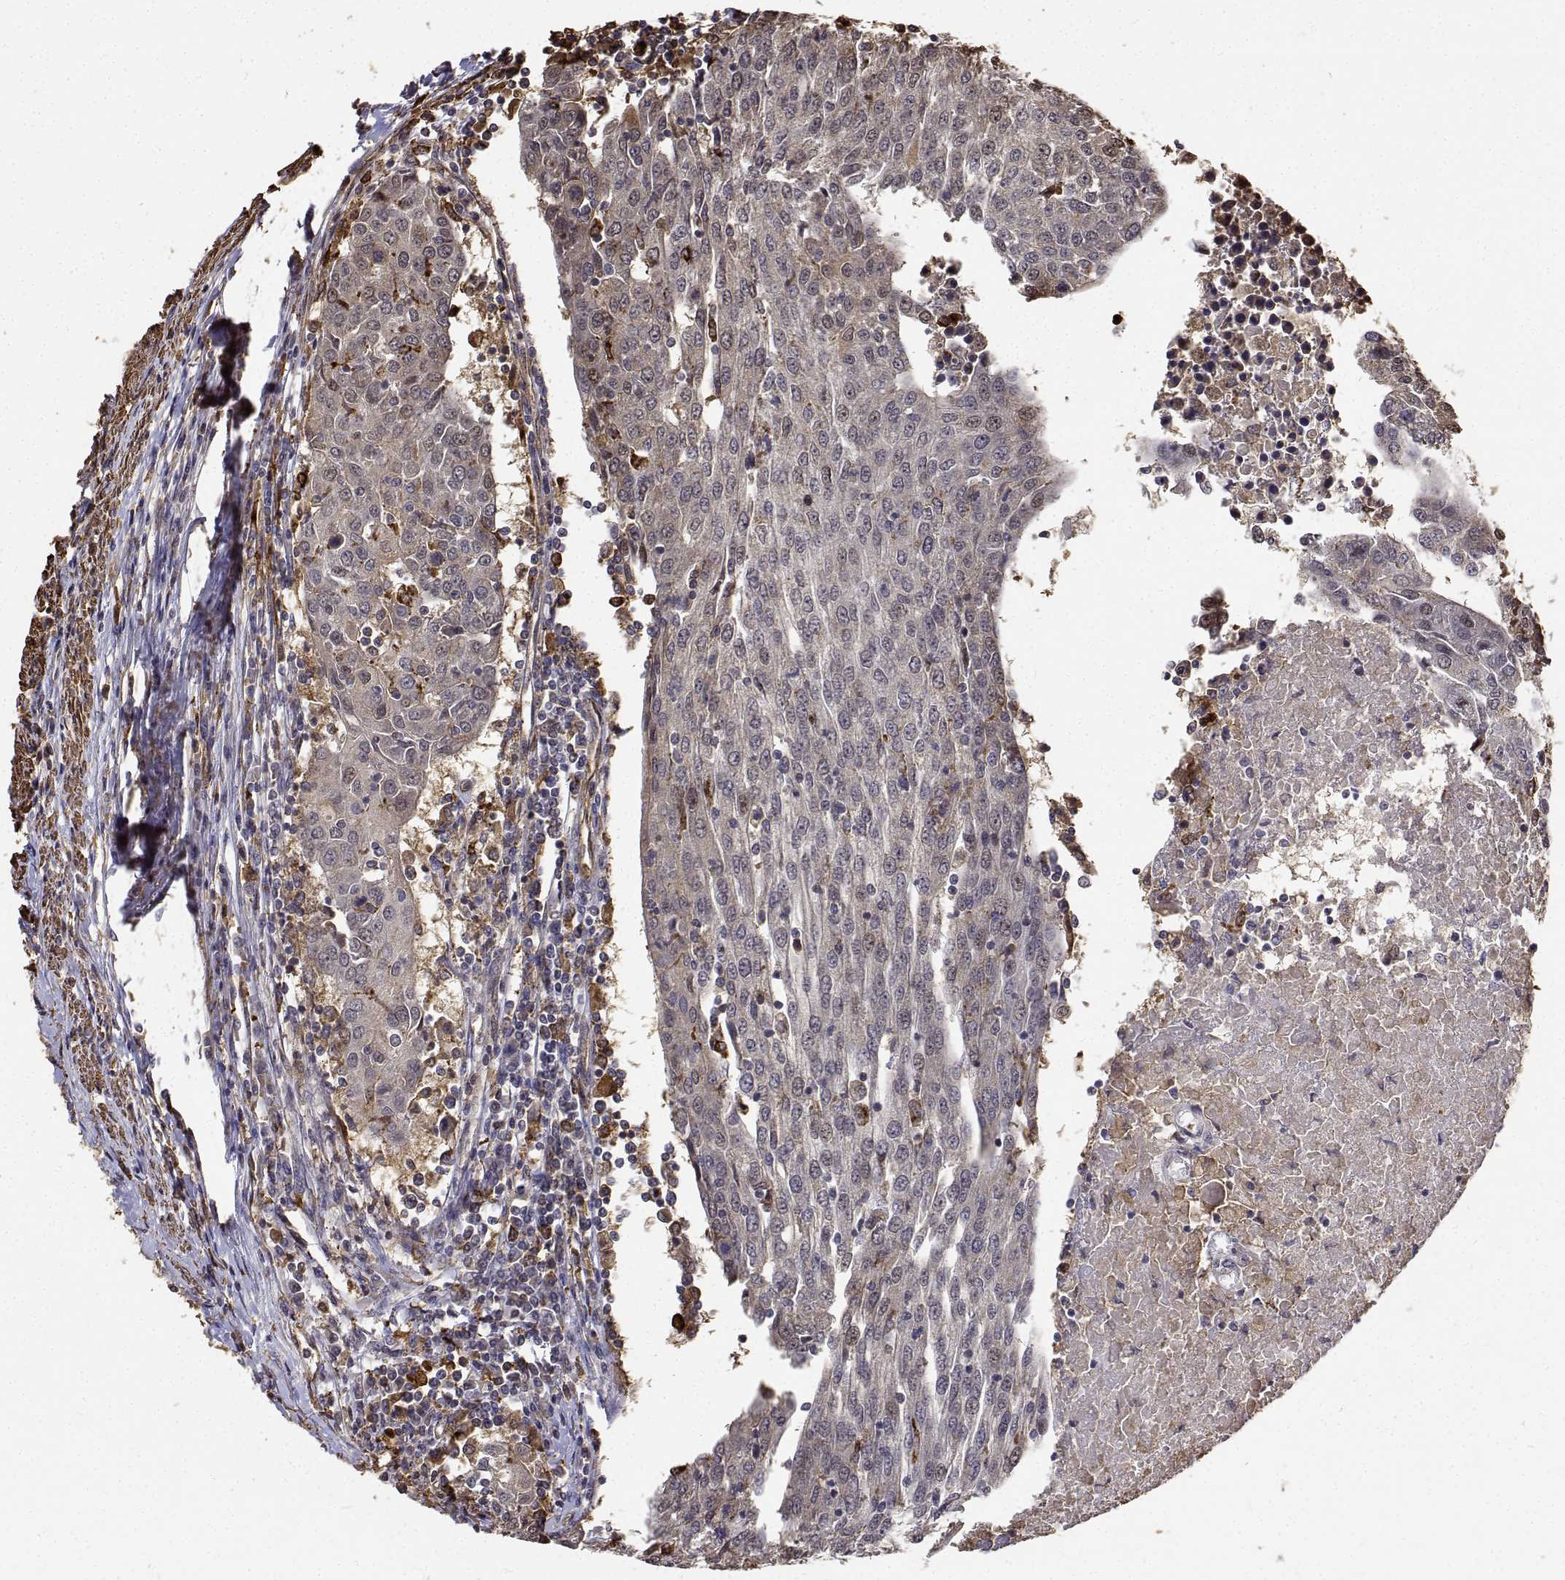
{"staining": {"intensity": "negative", "quantity": "none", "location": "none"}, "tissue": "urothelial cancer", "cell_type": "Tumor cells", "image_type": "cancer", "snomed": [{"axis": "morphology", "description": "Urothelial carcinoma, High grade"}, {"axis": "topography", "description": "Urinary bladder"}], "caption": "Immunohistochemistry (IHC) micrograph of human urothelial cancer stained for a protein (brown), which displays no staining in tumor cells.", "gene": "PCID2", "patient": {"sex": "female", "age": 85}}